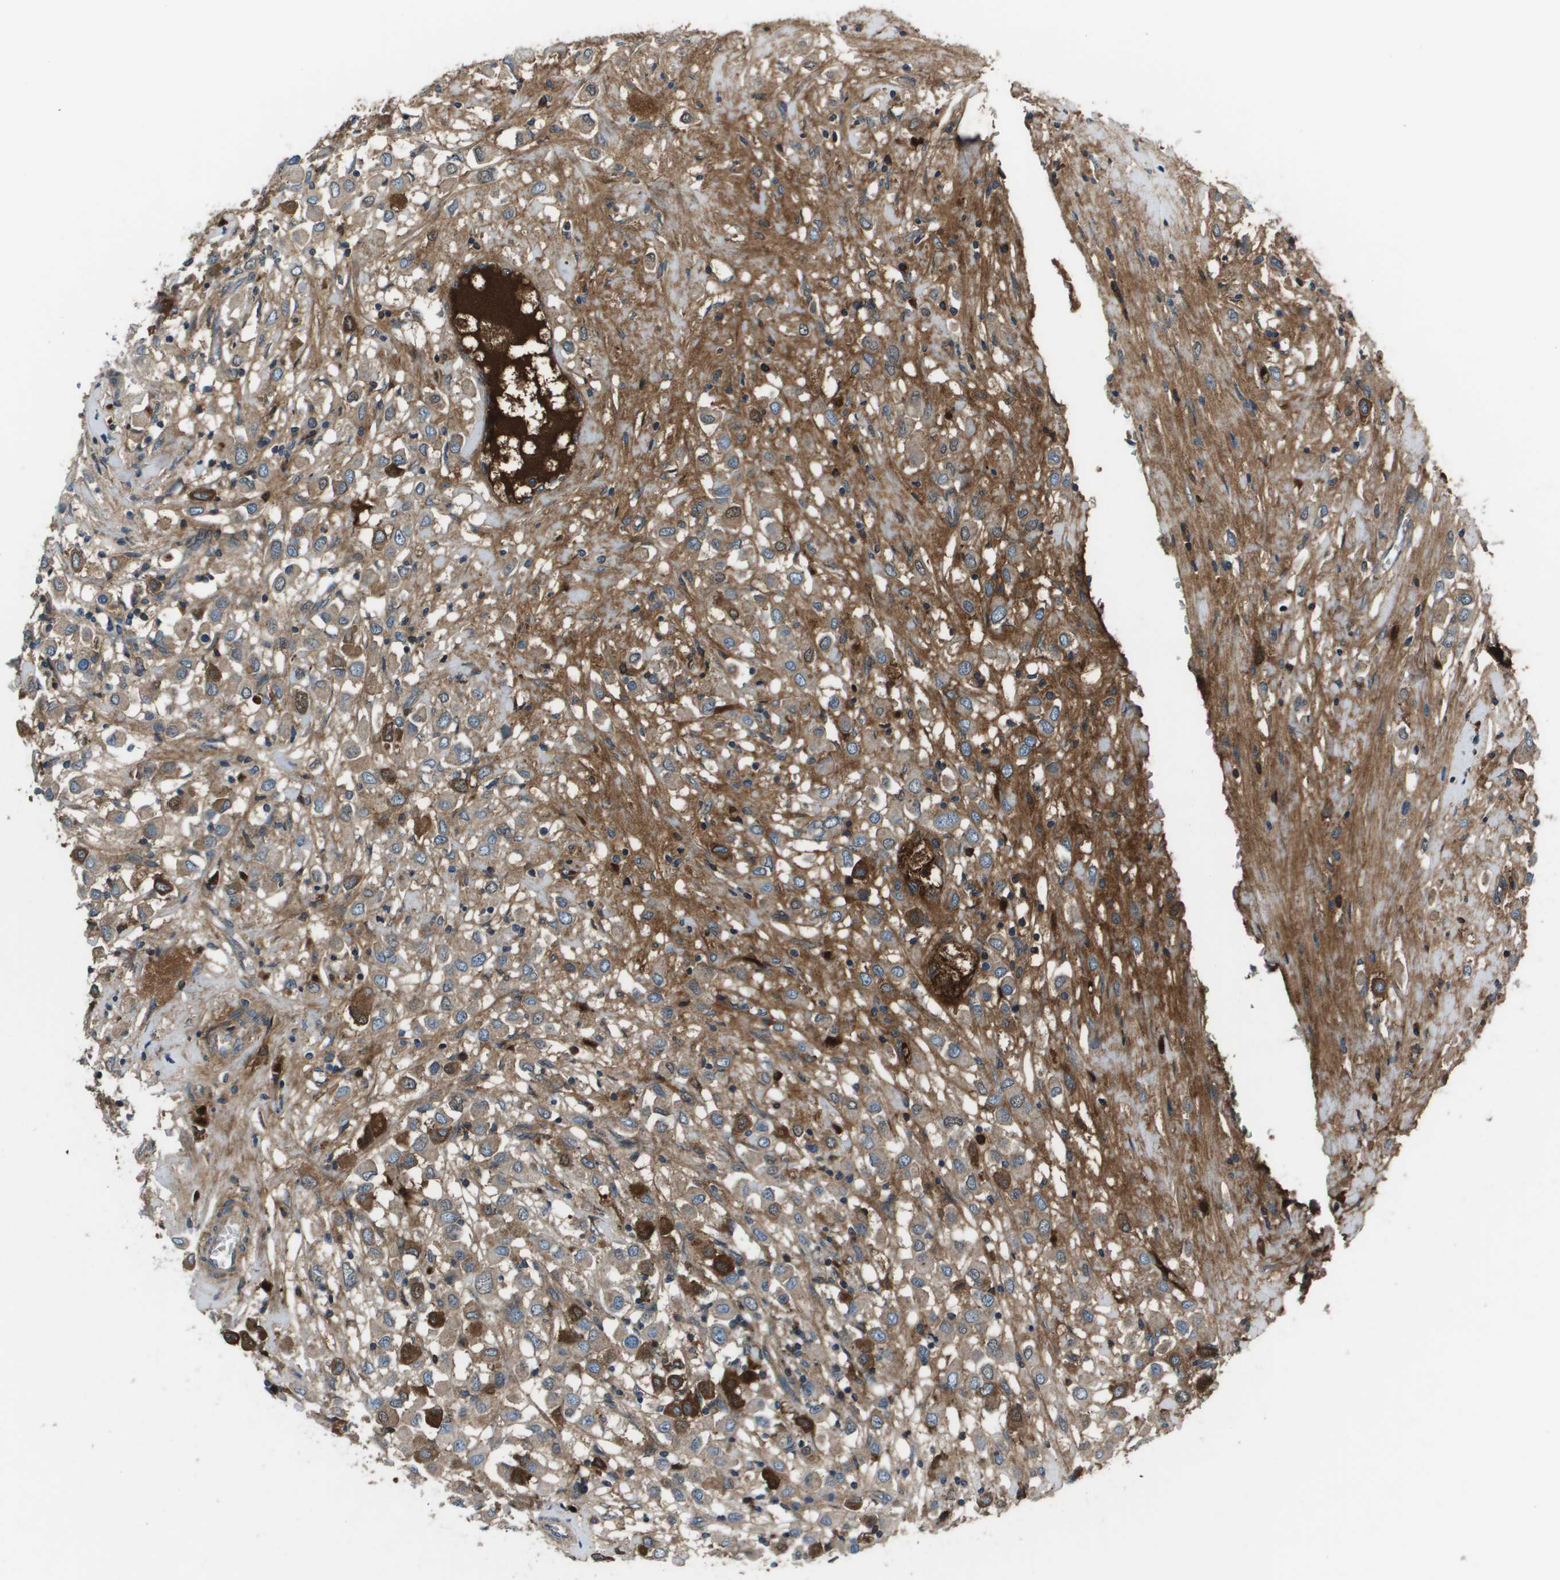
{"staining": {"intensity": "strong", "quantity": "25%-75%", "location": "cytoplasmic/membranous"}, "tissue": "breast cancer", "cell_type": "Tumor cells", "image_type": "cancer", "snomed": [{"axis": "morphology", "description": "Duct carcinoma"}, {"axis": "topography", "description": "Breast"}], "caption": "A photomicrograph showing strong cytoplasmic/membranous expression in approximately 25%-75% of tumor cells in breast cancer, as visualized by brown immunohistochemical staining.", "gene": "PCOLCE", "patient": {"sex": "female", "age": 61}}